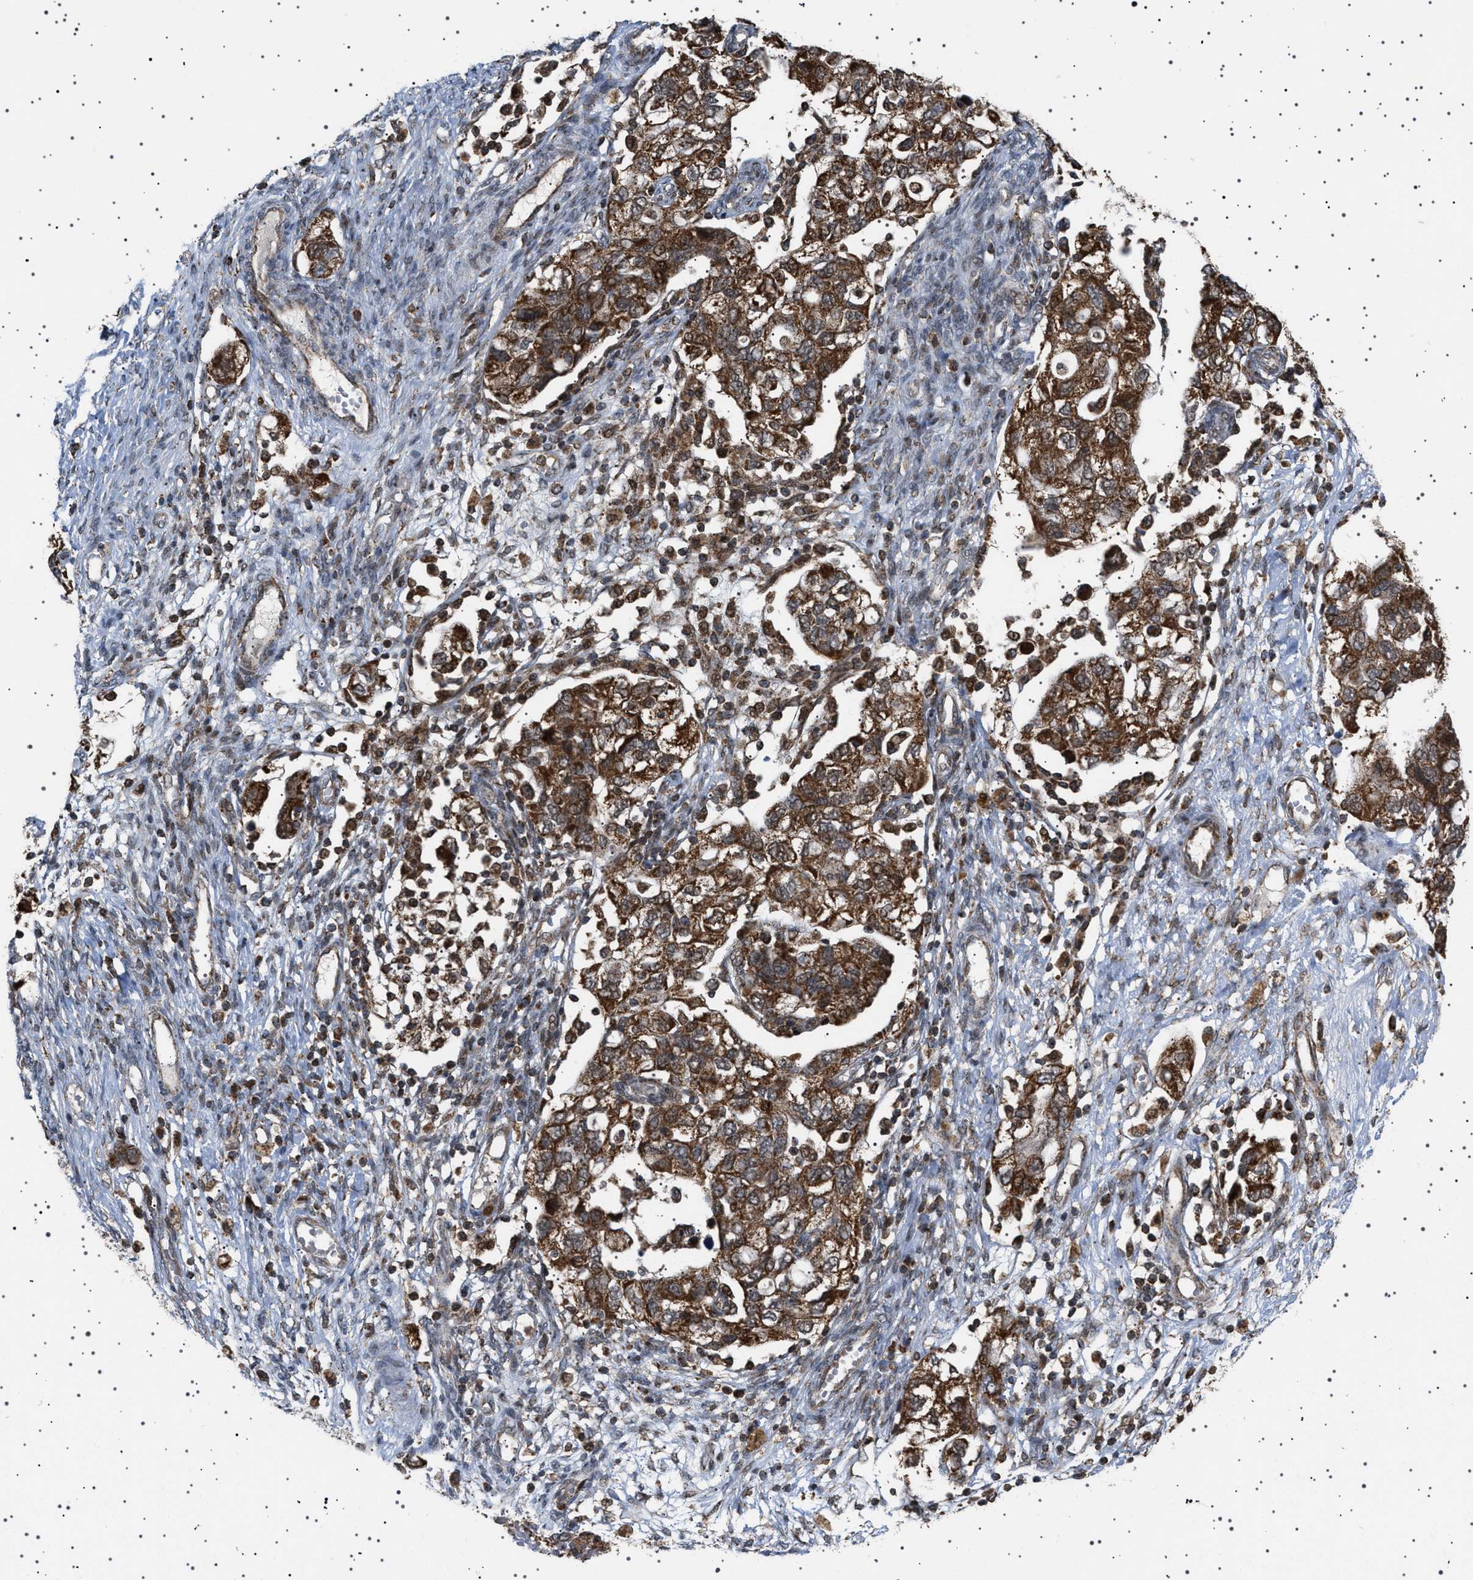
{"staining": {"intensity": "strong", "quantity": ">75%", "location": "cytoplasmic/membranous,nuclear"}, "tissue": "ovarian cancer", "cell_type": "Tumor cells", "image_type": "cancer", "snomed": [{"axis": "morphology", "description": "Carcinoma, NOS"}, {"axis": "morphology", "description": "Cystadenocarcinoma, serous, NOS"}, {"axis": "topography", "description": "Ovary"}], "caption": "Immunohistochemistry (IHC) of human ovarian cancer demonstrates high levels of strong cytoplasmic/membranous and nuclear positivity in about >75% of tumor cells. The protein of interest is stained brown, and the nuclei are stained in blue (DAB (3,3'-diaminobenzidine) IHC with brightfield microscopy, high magnification).", "gene": "MELK", "patient": {"sex": "female", "age": 69}}